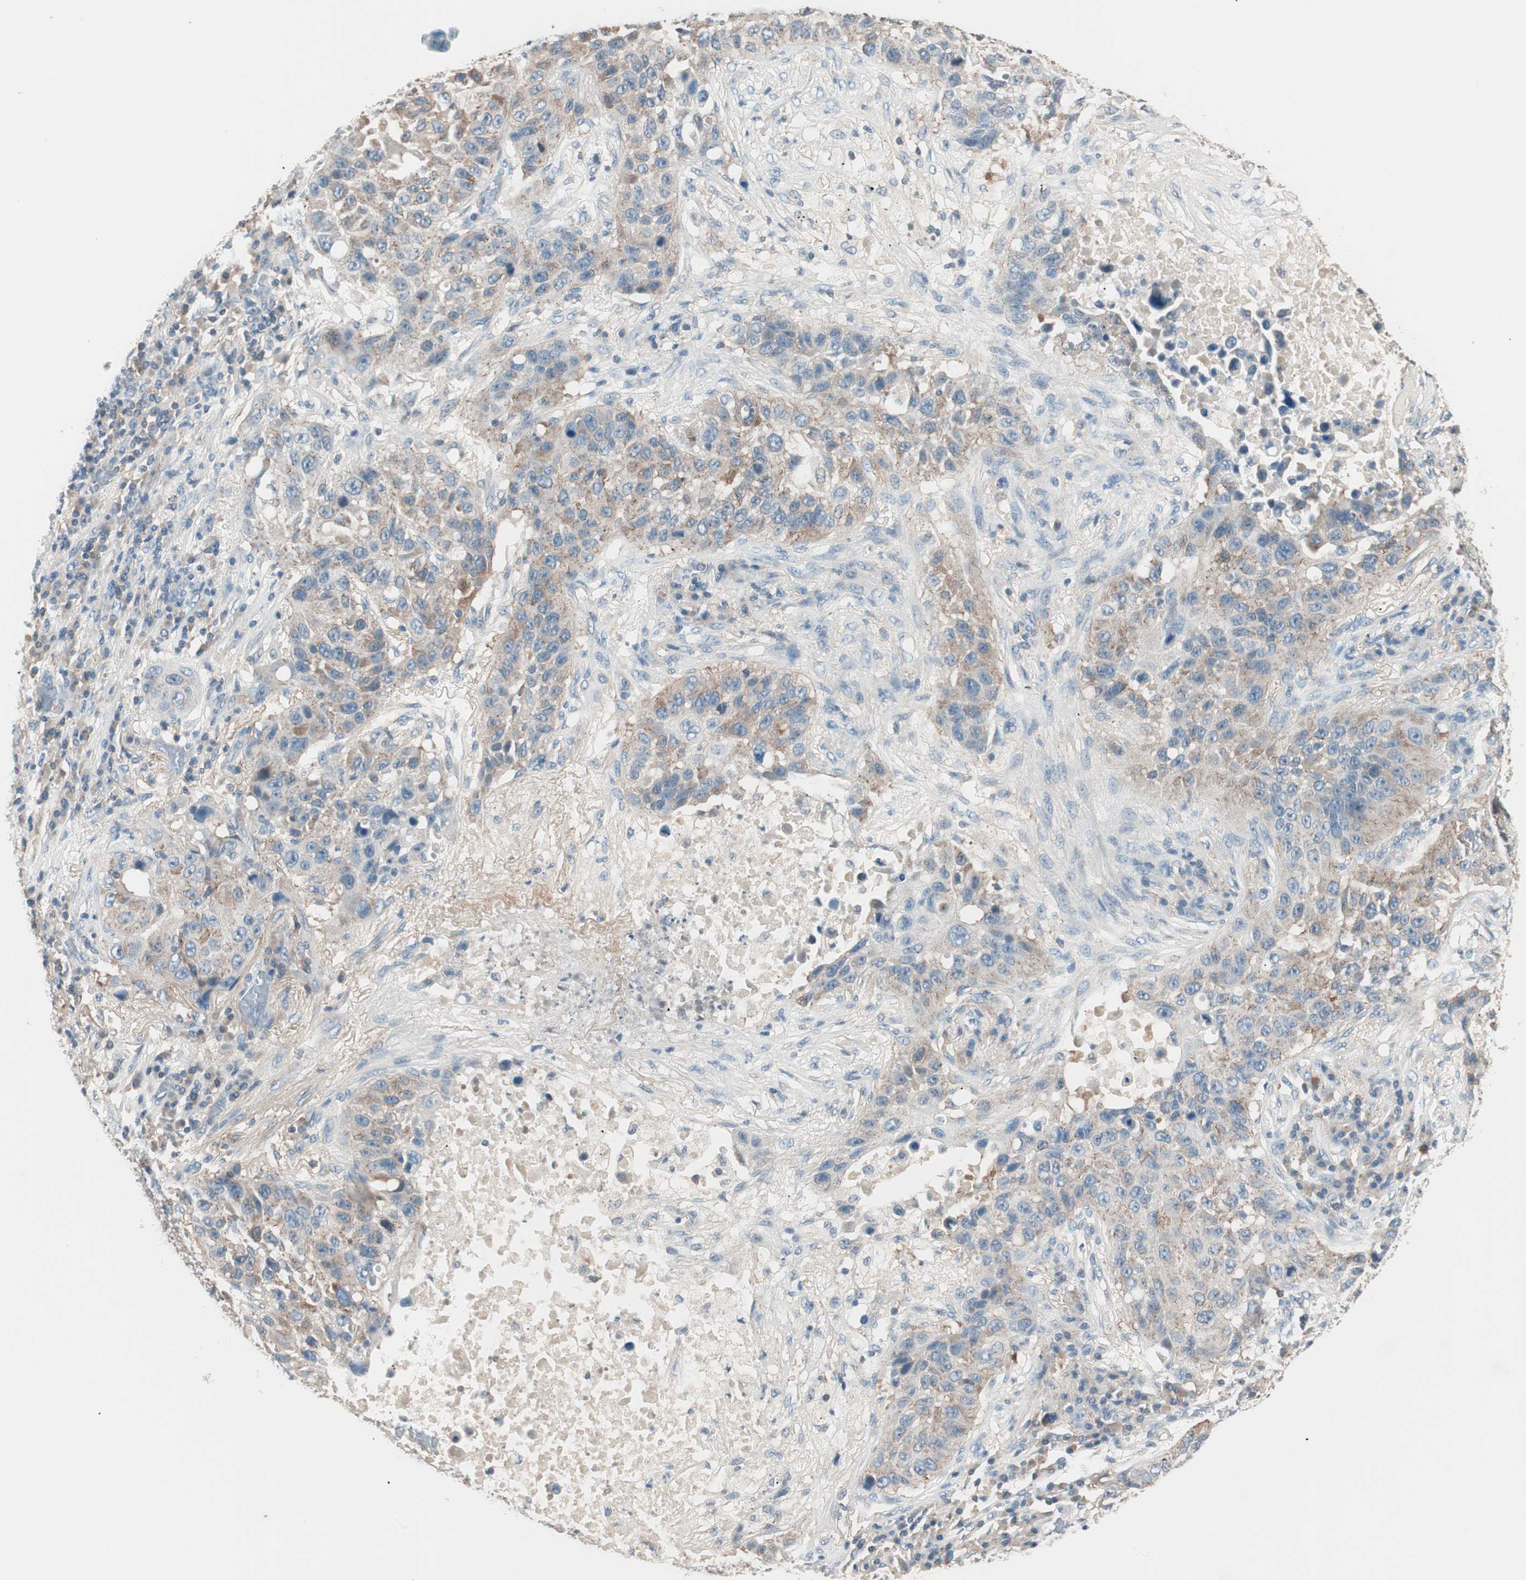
{"staining": {"intensity": "weak", "quantity": "25%-75%", "location": "cytoplasmic/membranous"}, "tissue": "lung cancer", "cell_type": "Tumor cells", "image_type": "cancer", "snomed": [{"axis": "morphology", "description": "Squamous cell carcinoma, NOS"}, {"axis": "topography", "description": "Lung"}], "caption": "Weak cytoplasmic/membranous positivity for a protein is seen in about 25%-75% of tumor cells of squamous cell carcinoma (lung) using IHC.", "gene": "RAD54B", "patient": {"sex": "male", "age": 57}}